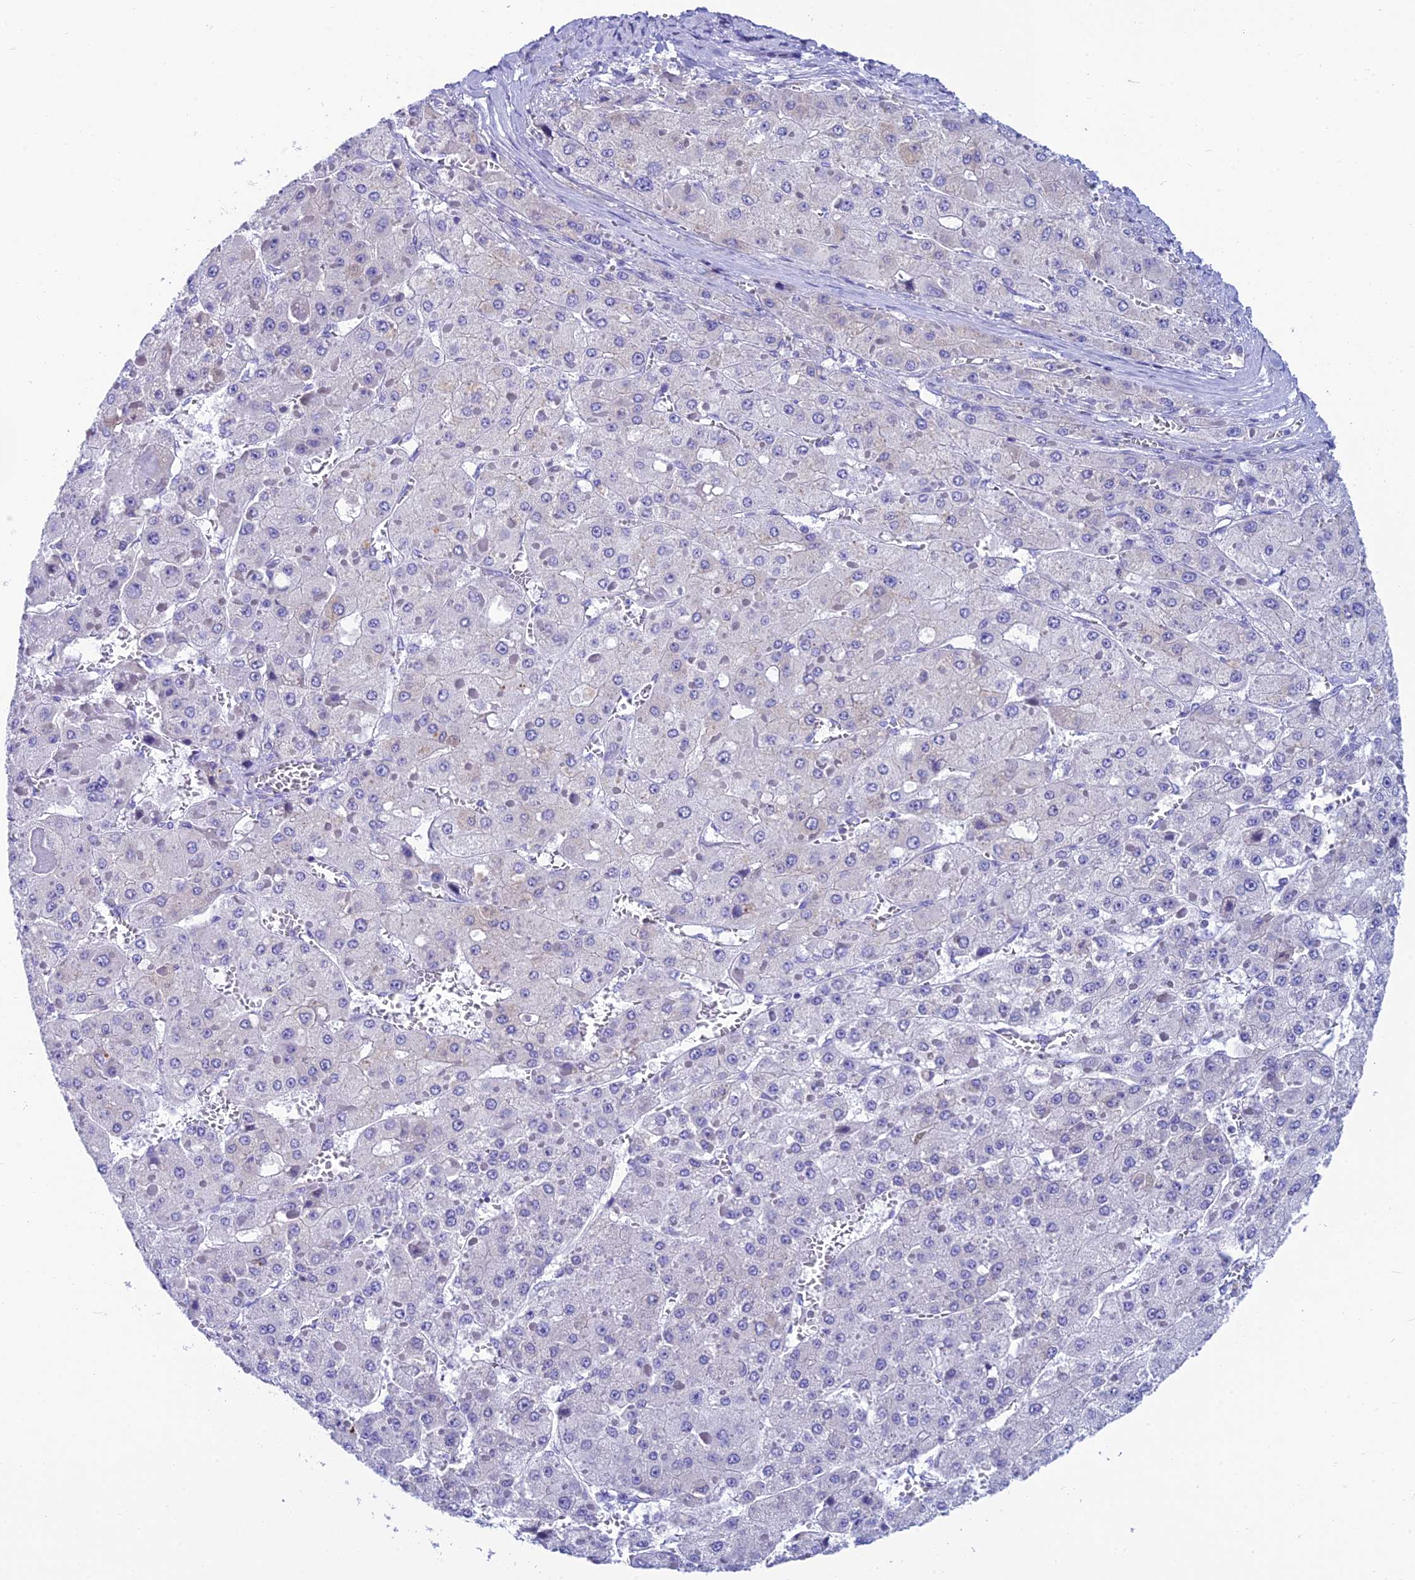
{"staining": {"intensity": "weak", "quantity": "<25%", "location": "cytoplasmic/membranous"}, "tissue": "liver cancer", "cell_type": "Tumor cells", "image_type": "cancer", "snomed": [{"axis": "morphology", "description": "Carcinoma, Hepatocellular, NOS"}, {"axis": "topography", "description": "Liver"}], "caption": "The micrograph shows no staining of tumor cells in liver cancer.", "gene": "REEP4", "patient": {"sex": "female", "age": 73}}